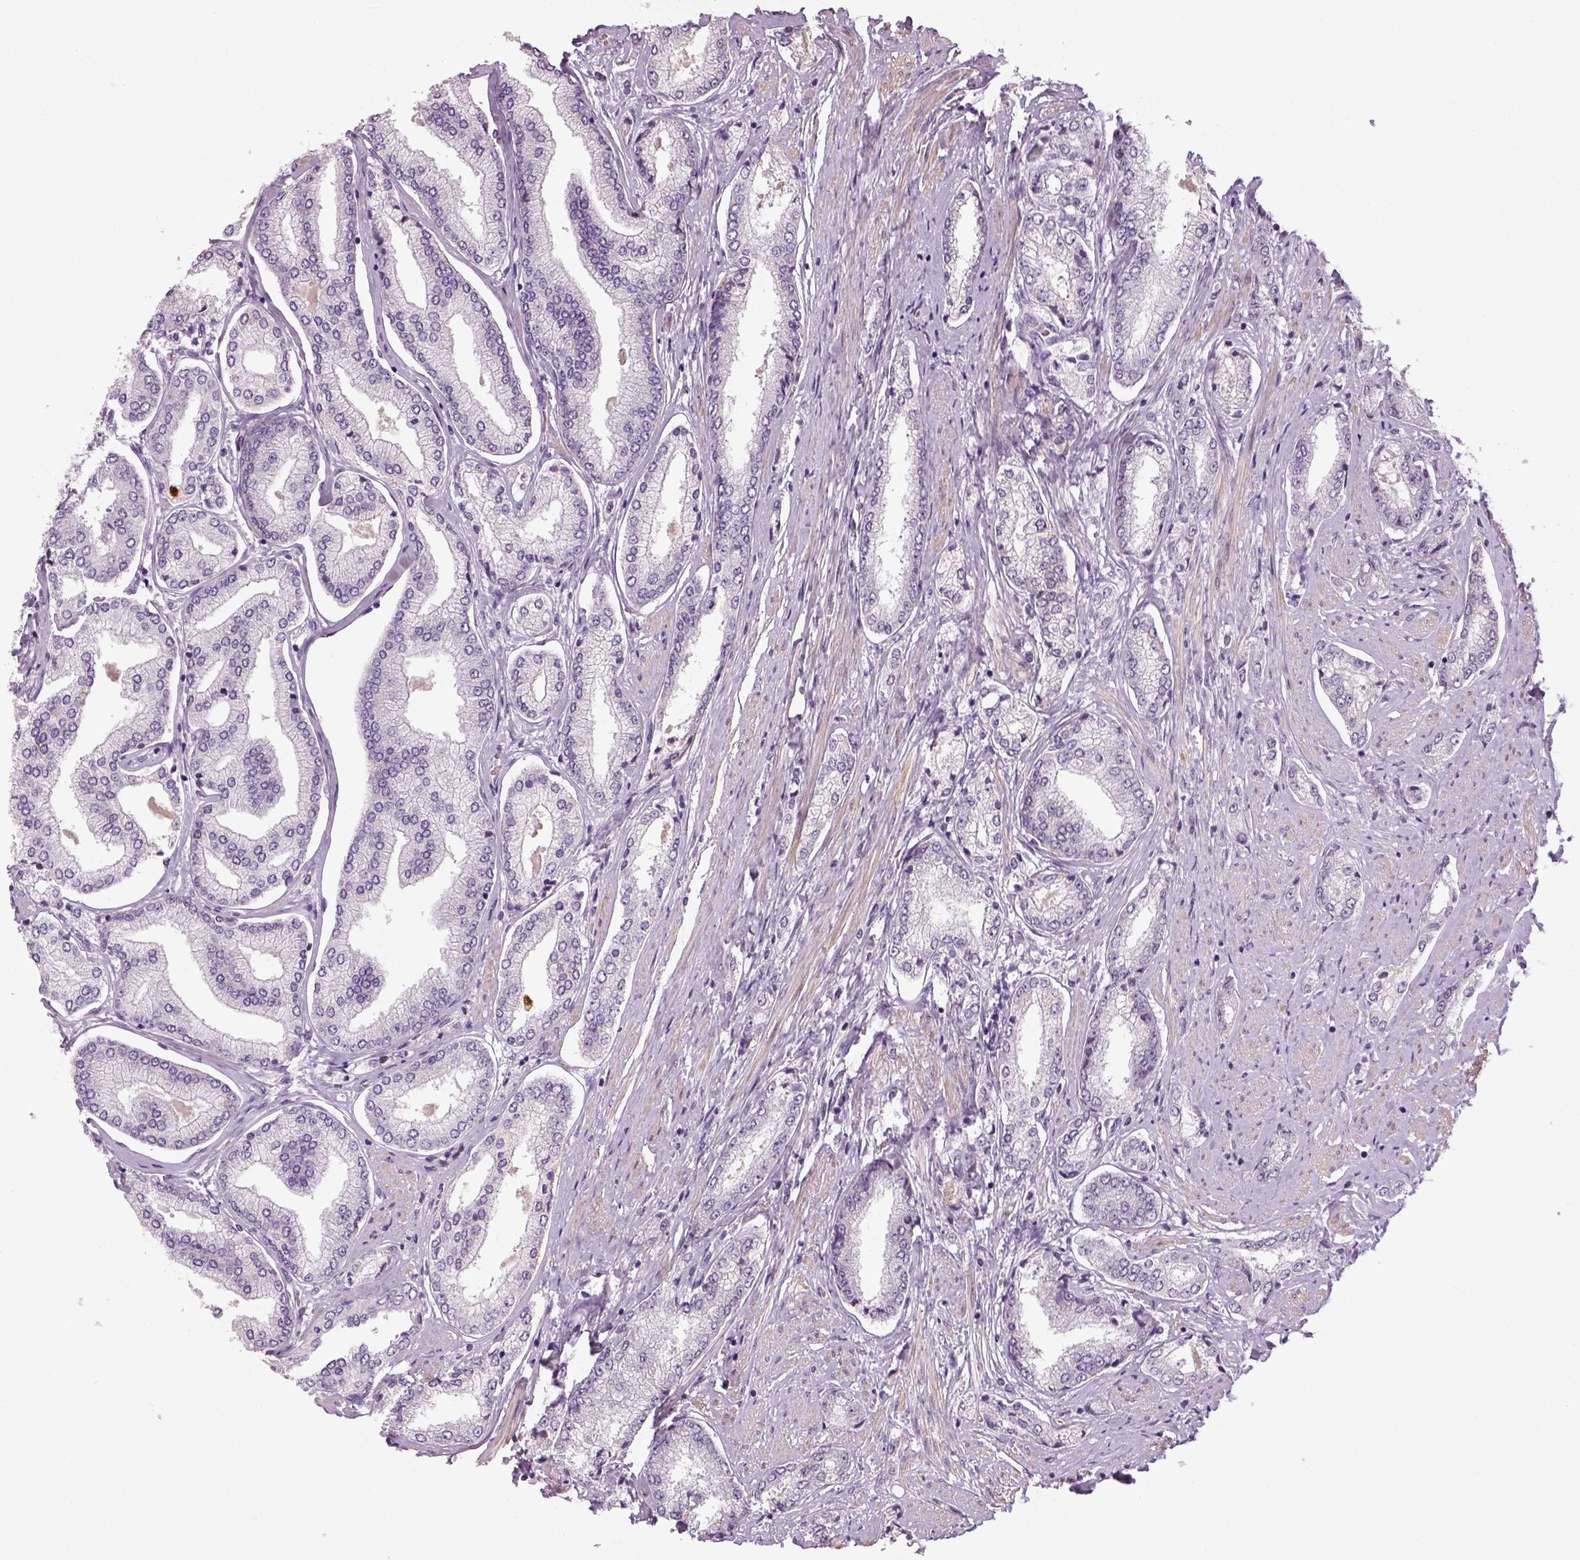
{"staining": {"intensity": "negative", "quantity": "none", "location": "none"}, "tissue": "prostate cancer", "cell_type": "Tumor cells", "image_type": "cancer", "snomed": [{"axis": "morphology", "description": "Adenocarcinoma, NOS"}, {"axis": "topography", "description": "Prostate"}], "caption": "The micrograph shows no significant staining in tumor cells of prostate cancer. (DAB IHC visualized using brightfield microscopy, high magnification).", "gene": "NECAB1", "patient": {"sex": "male", "age": 63}}